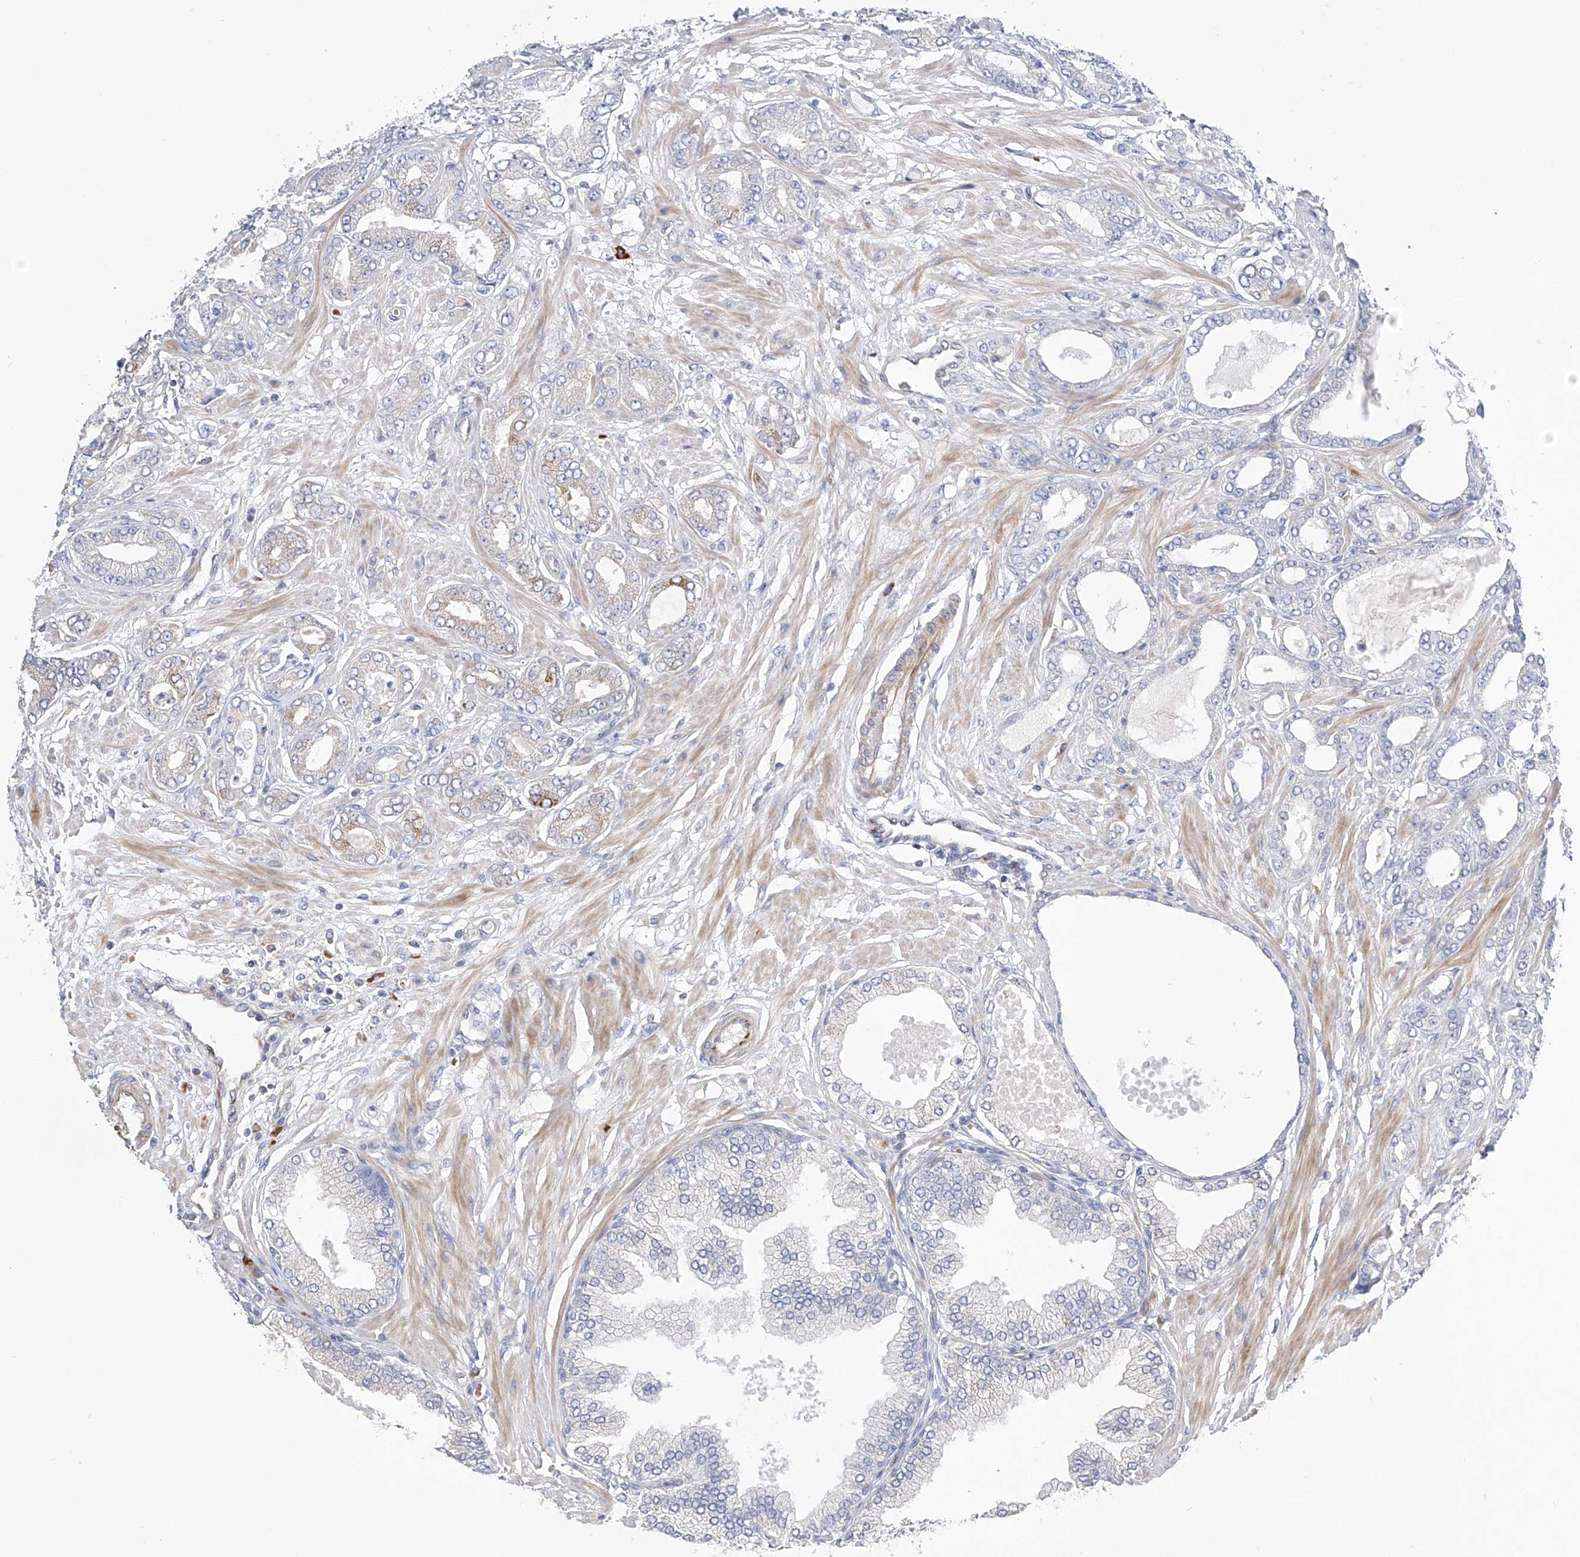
{"staining": {"intensity": "negative", "quantity": "none", "location": "none"}, "tissue": "prostate cancer", "cell_type": "Tumor cells", "image_type": "cancer", "snomed": [{"axis": "morphology", "description": "Adenocarcinoma, Low grade"}, {"axis": "topography", "description": "Prostate"}], "caption": "Image shows no significant protein expression in tumor cells of prostate low-grade adenocarcinoma.", "gene": "NFATC4", "patient": {"sex": "male", "age": 63}}